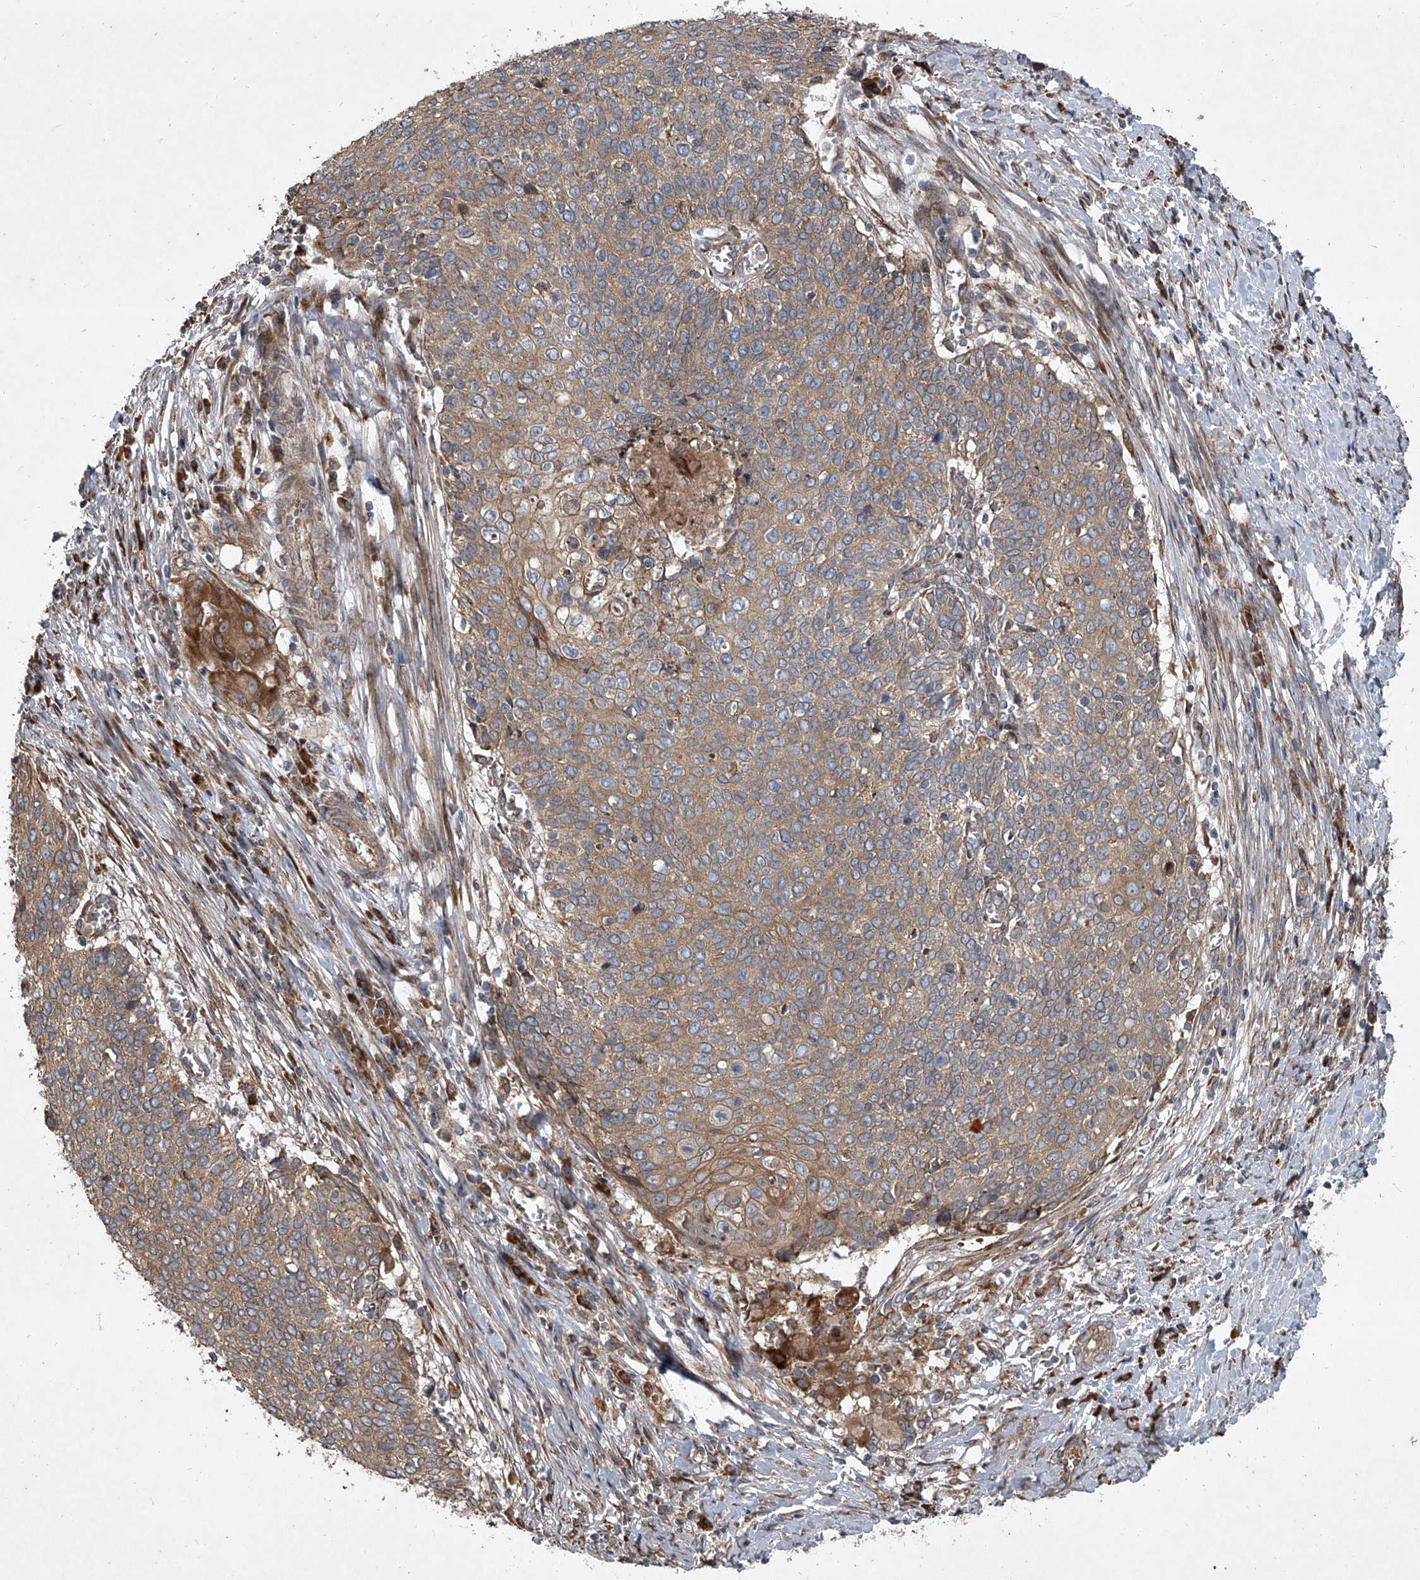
{"staining": {"intensity": "moderate", "quantity": ">75%", "location": "cytoplasmic/membranous"}, "tissue": "cervical cancer", "cell_type": "Tumor cells", "image_type": "cancer", "snomed": [{"axis": "morphology", "description": "Squamous cell carcinoma, NOS"}, {"axis": "topography", "description": "Cervix"}], "caption": "DAB immunohistochemical staining of cervical squamous cell carcinoma displays moderate cytoplasmic/membranous protein positivity in about >75% of tumor cells.", "gene": "EVA1C", "patient": {"sex": "female", "age": 39}}